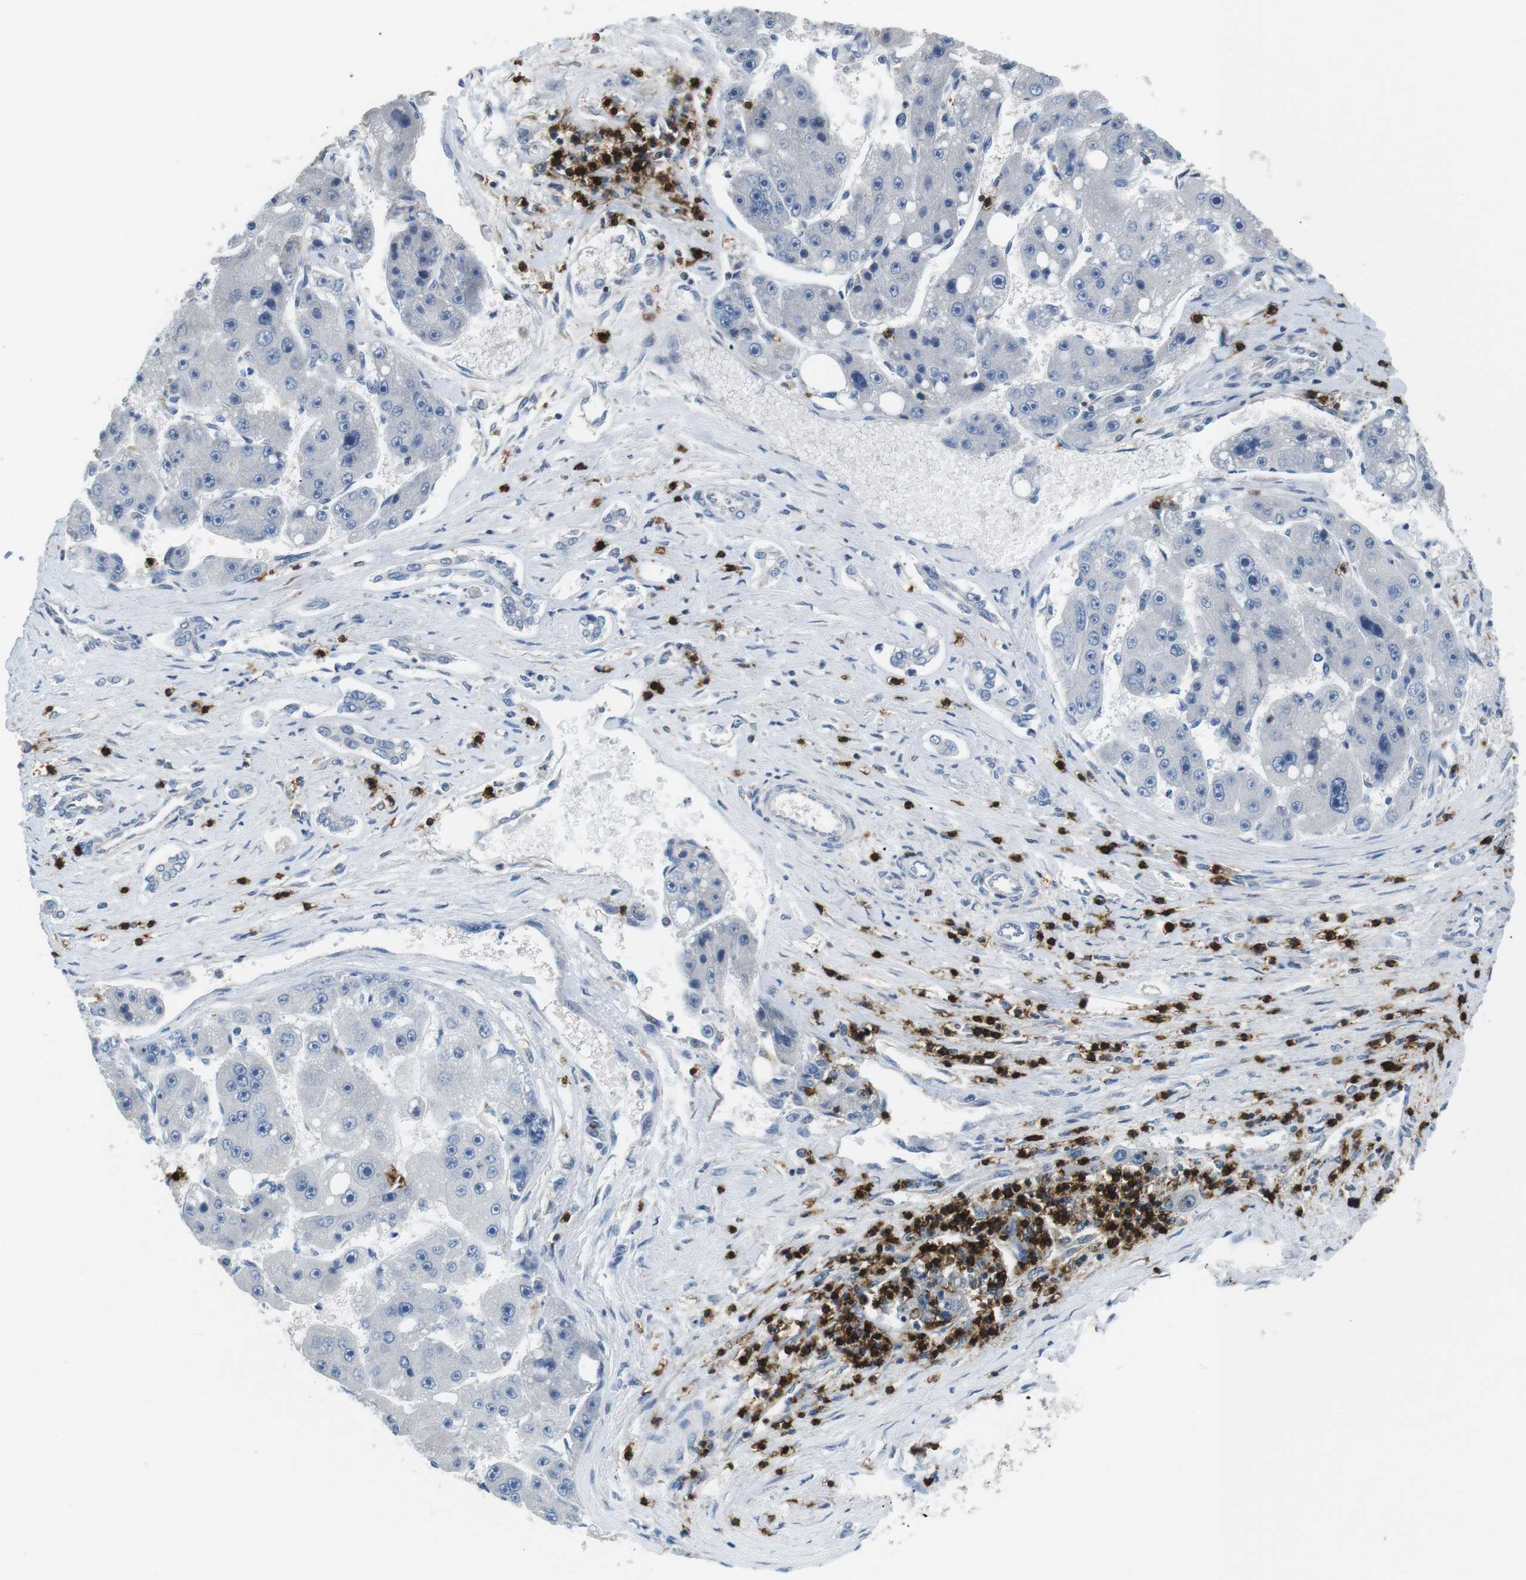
{"staining": {"intensity": "negative", "quantity": "none", "location": "none"}, "tissue": "liver cancer", "cell_type": "Tumor cells", "image_type": "cancer", "snomed": [{"axis": "morphology", "description": "Carcinoma, Hepatocellular, NOS"}, {"axis": "topography", "description": "Liver"}], "caption": "Hepatocellular carcinoma (liver) stained for a protein using IHC displays no staining tumor cells.", "gene": "CD6", "patient": {"sex": "female", "age": 61}}